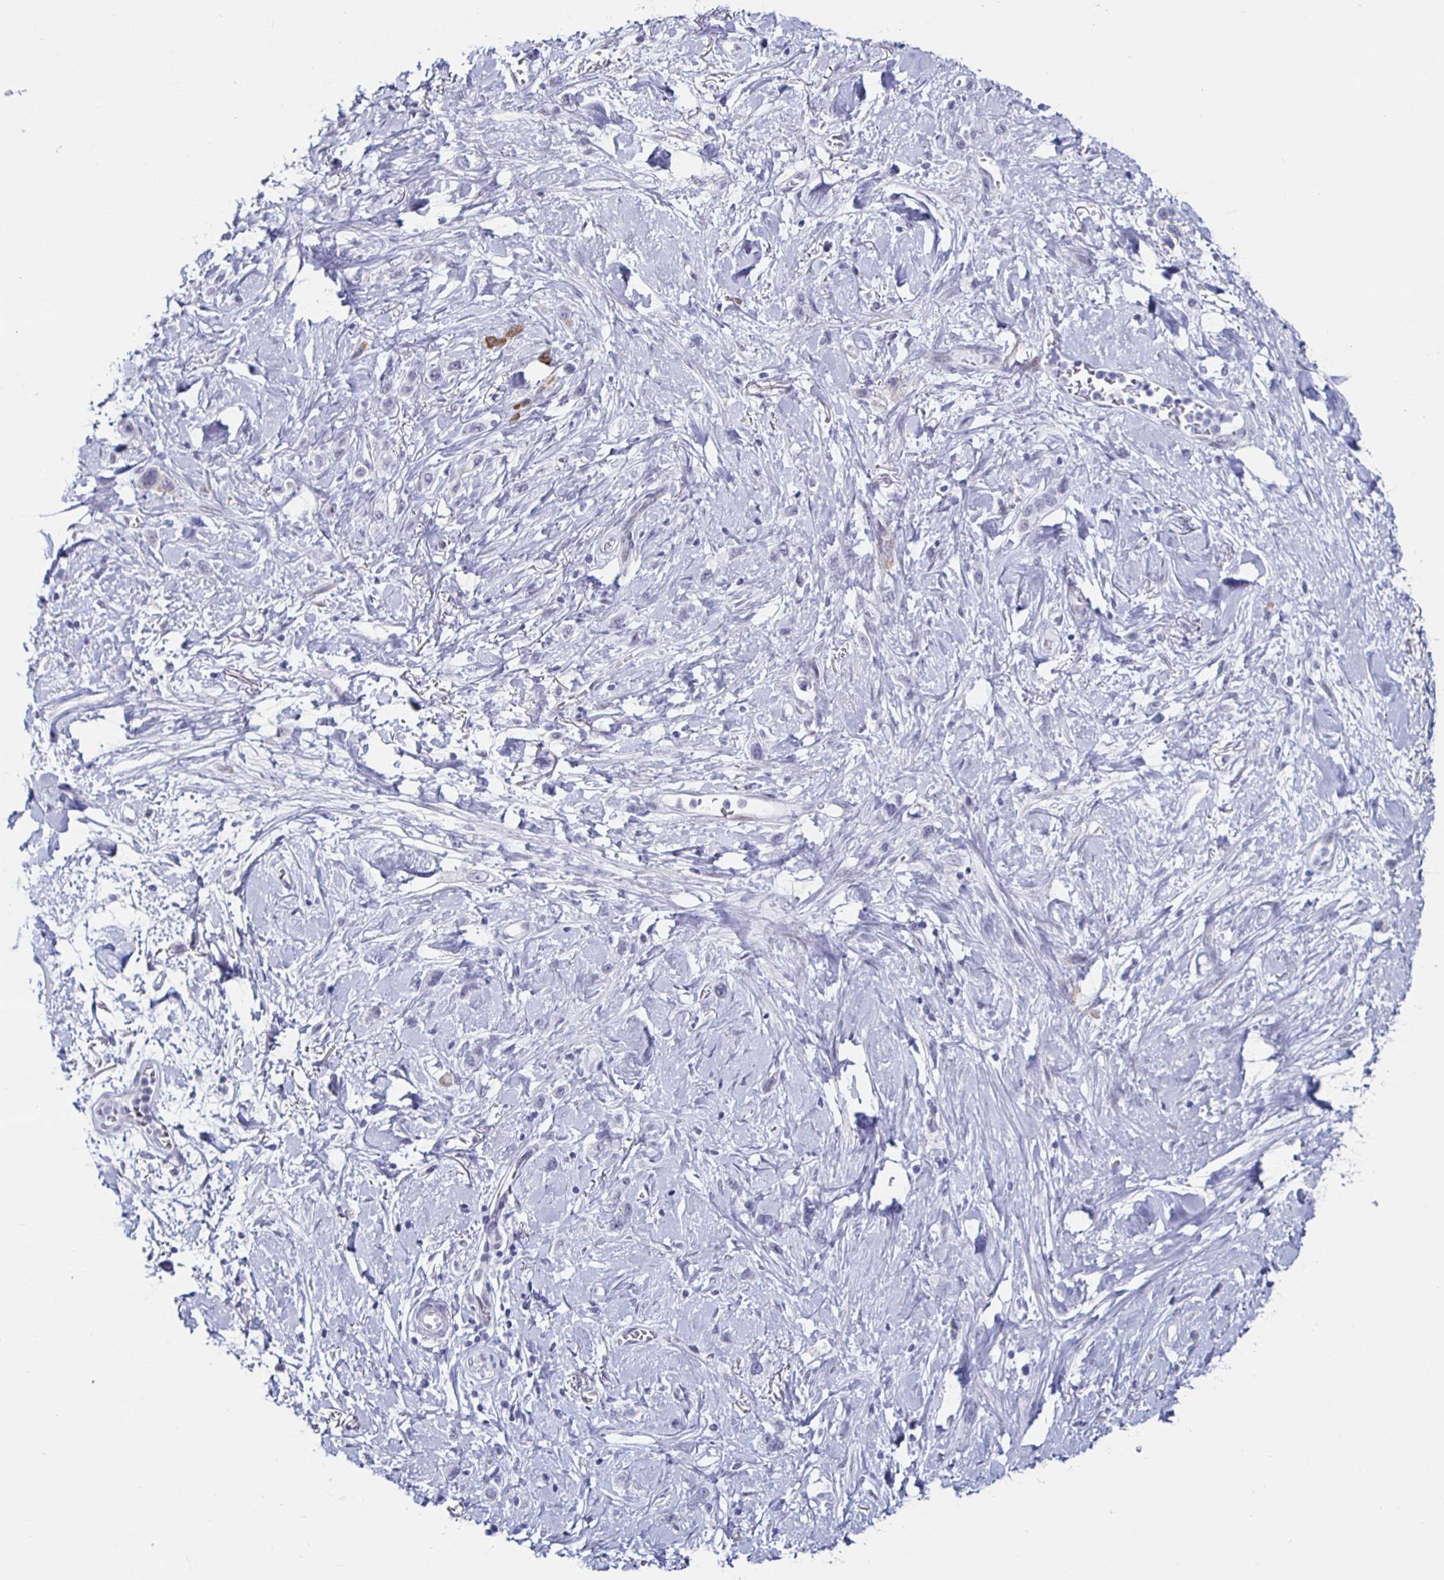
{"staining": {"intensity": "negative", "quantity": "none", "location": "none"}, "tissue": "stomach cancer", "cell_type": "Tumor cells", "image_type": "cancer", "snomed": [{"axis": "morphology", "description": "Adenocarcinoma, NOS"}, {"axis": "topography", "description": "Stomach"}], "caption": "Stomach cancer (adenocarcinoma) stained for a protein using IHC shows no positivity tumor cells.", "gene": "KRT4", "patient": {"sex": "female", "age": 65}}